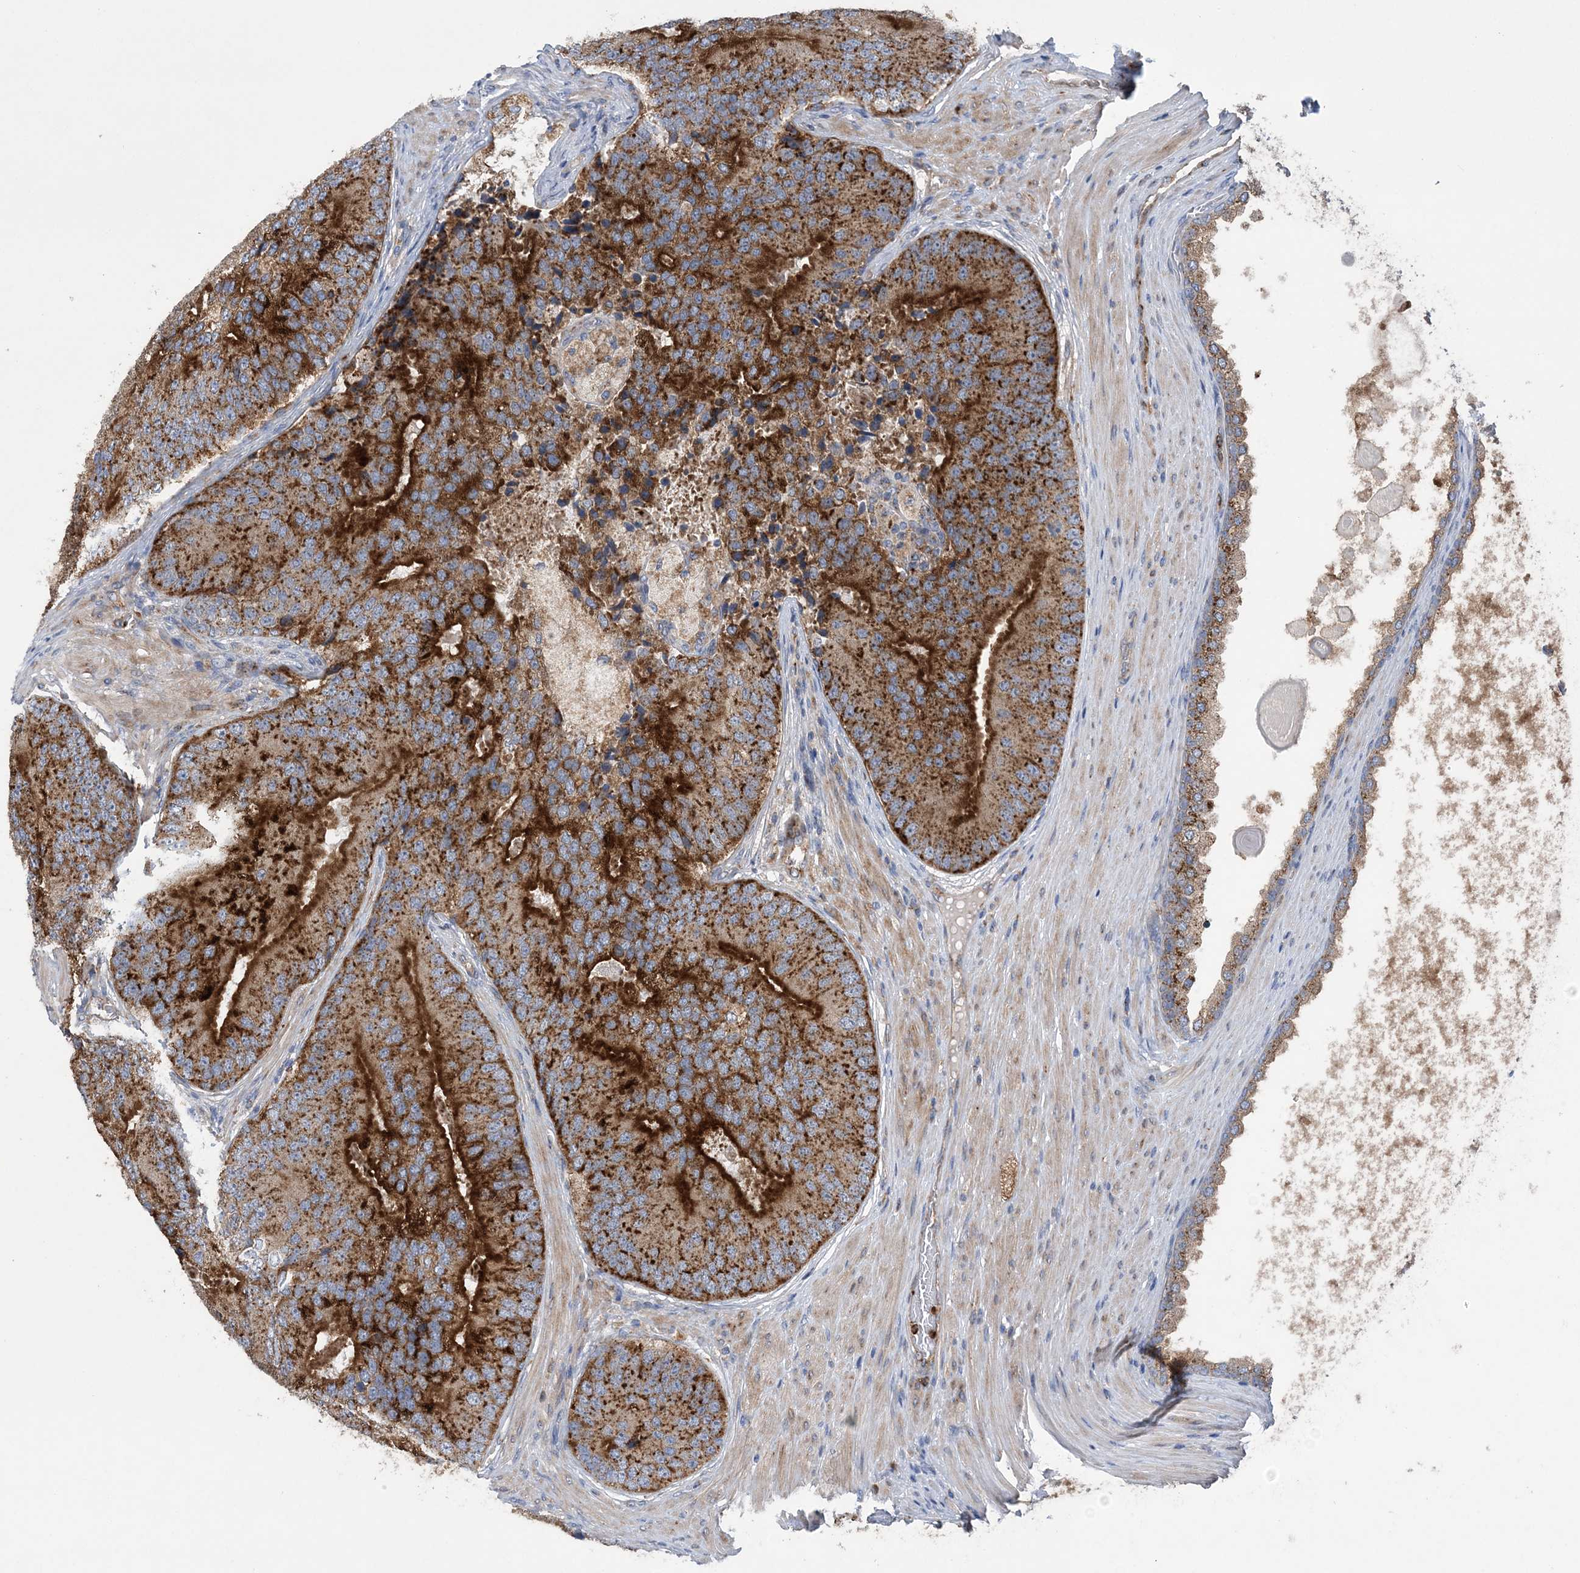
{"staining": {"intensity": "strong", "quantity": ">75%", "location": "cytoplasmic/membranous"}, "tissue": "prostate cancer", "cell_type": "Tumor cells", "image_type": "cancer", "snomed": [{"axis": "morphology", "description": "Adenocarcinoma, High grade"}, {"axis": "topography", "description": "Prostate"}], "caption": "Prostate cancer (high-grade adenocarcinoma) stained for a protein (brown) demonstrates strong cytoplasmic/membranous positive expression in about >75% of tumor cells.", "gene": "PTTG1IP", "patient": {"sex": "male", "age": 70}}